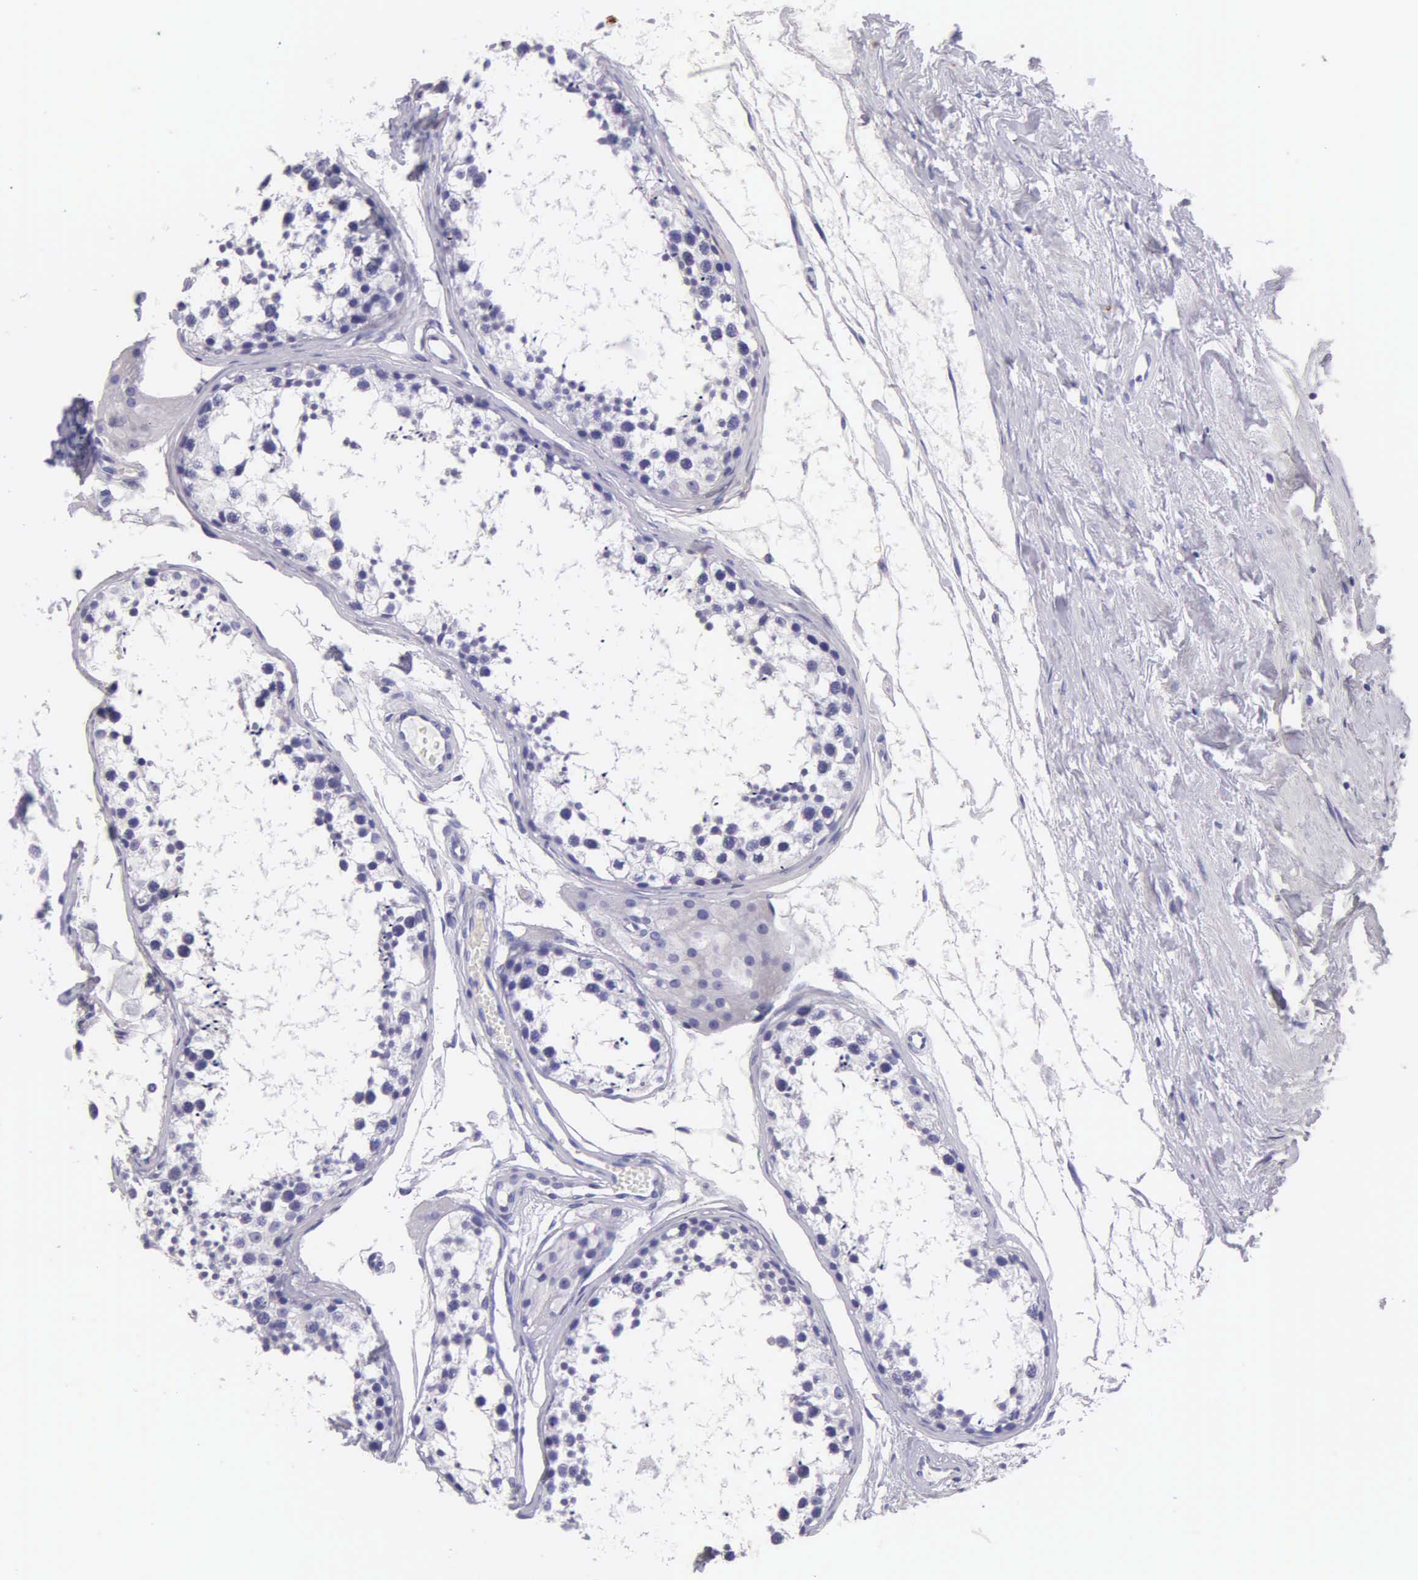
{"staining": {"intensity": "negative", "quantity": "none", "location": "none"}, "tissue": "testis", "cell_type": "Cells in seminiferous ducts", "image_type": "normal", "snomed": [{"axis": "morphology", "description": "Normal tissue, NOS"}, {"axis": "topography", "description": "Testis"}], "caption": "Immunohistochemical staining of unremarkable testis reveals no significant positivity in cells in seminiferous ducts. (Stains: DAB IHC with hematoxylin counter stain, Microscopy: brightfield microscopy at high magnification).", "gene": "KRT17", "patient": {"sex": "male", "age": 57}}